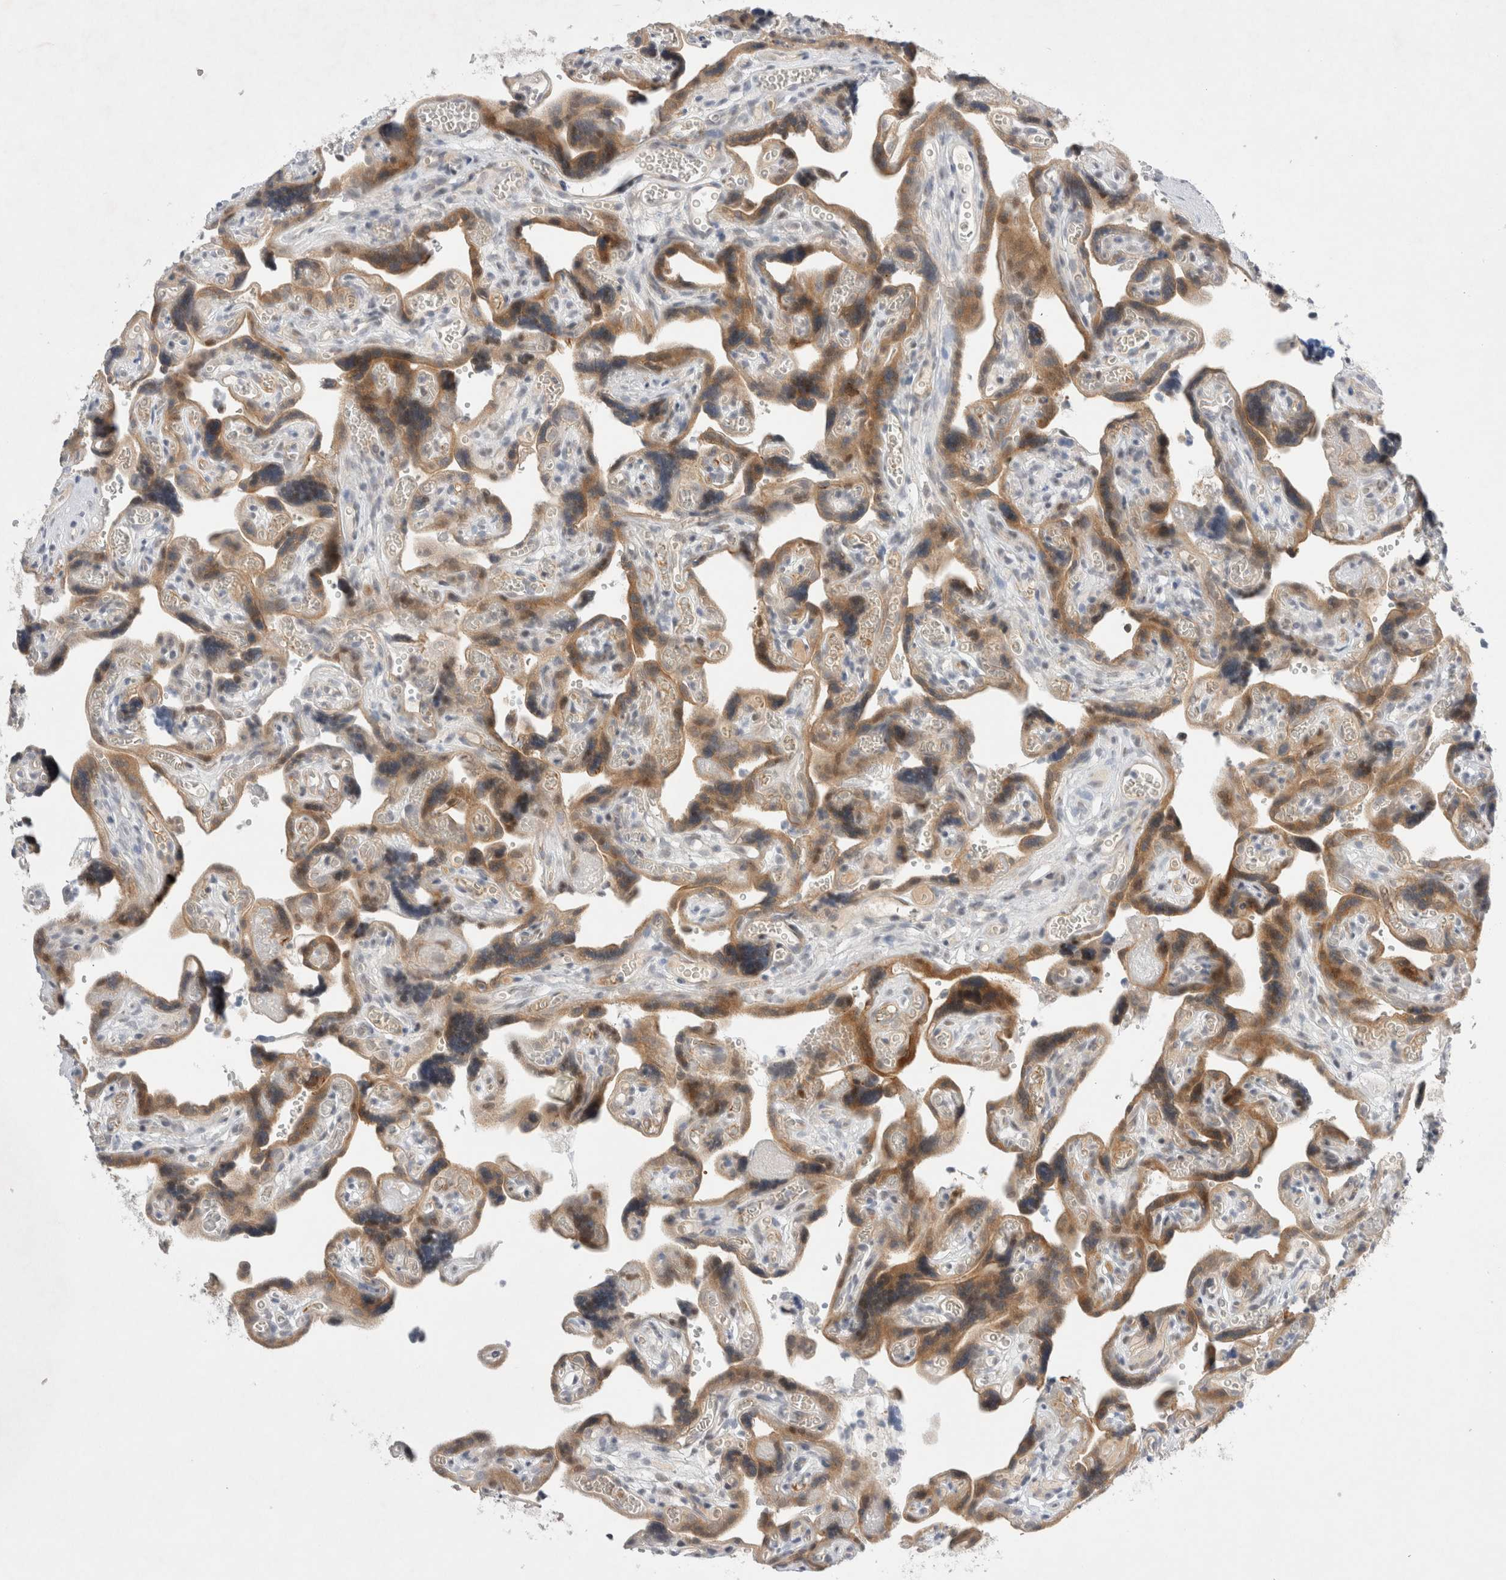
{"staining": {"intensity": "moderate", "quantity": ">75%", "location": "cytoplasmic/membranous,nuclear"}, "tissue": "placenta", "cell_type": "Trophoblastic cells", "image_type": "normal", "snomed": [{"axis": "morphology", "description": "Normal tissue, NOS"}, {"axis": "topography", "description": "Placenta"}], "caption": "Moderate cytoplasmic/membranous,nuclear positivity is identified in approximately >75% of trophoblastic cells in unremarkable placenta.", "gene": "WIPF2", "patient": {"sex": "female", "age": 30}}